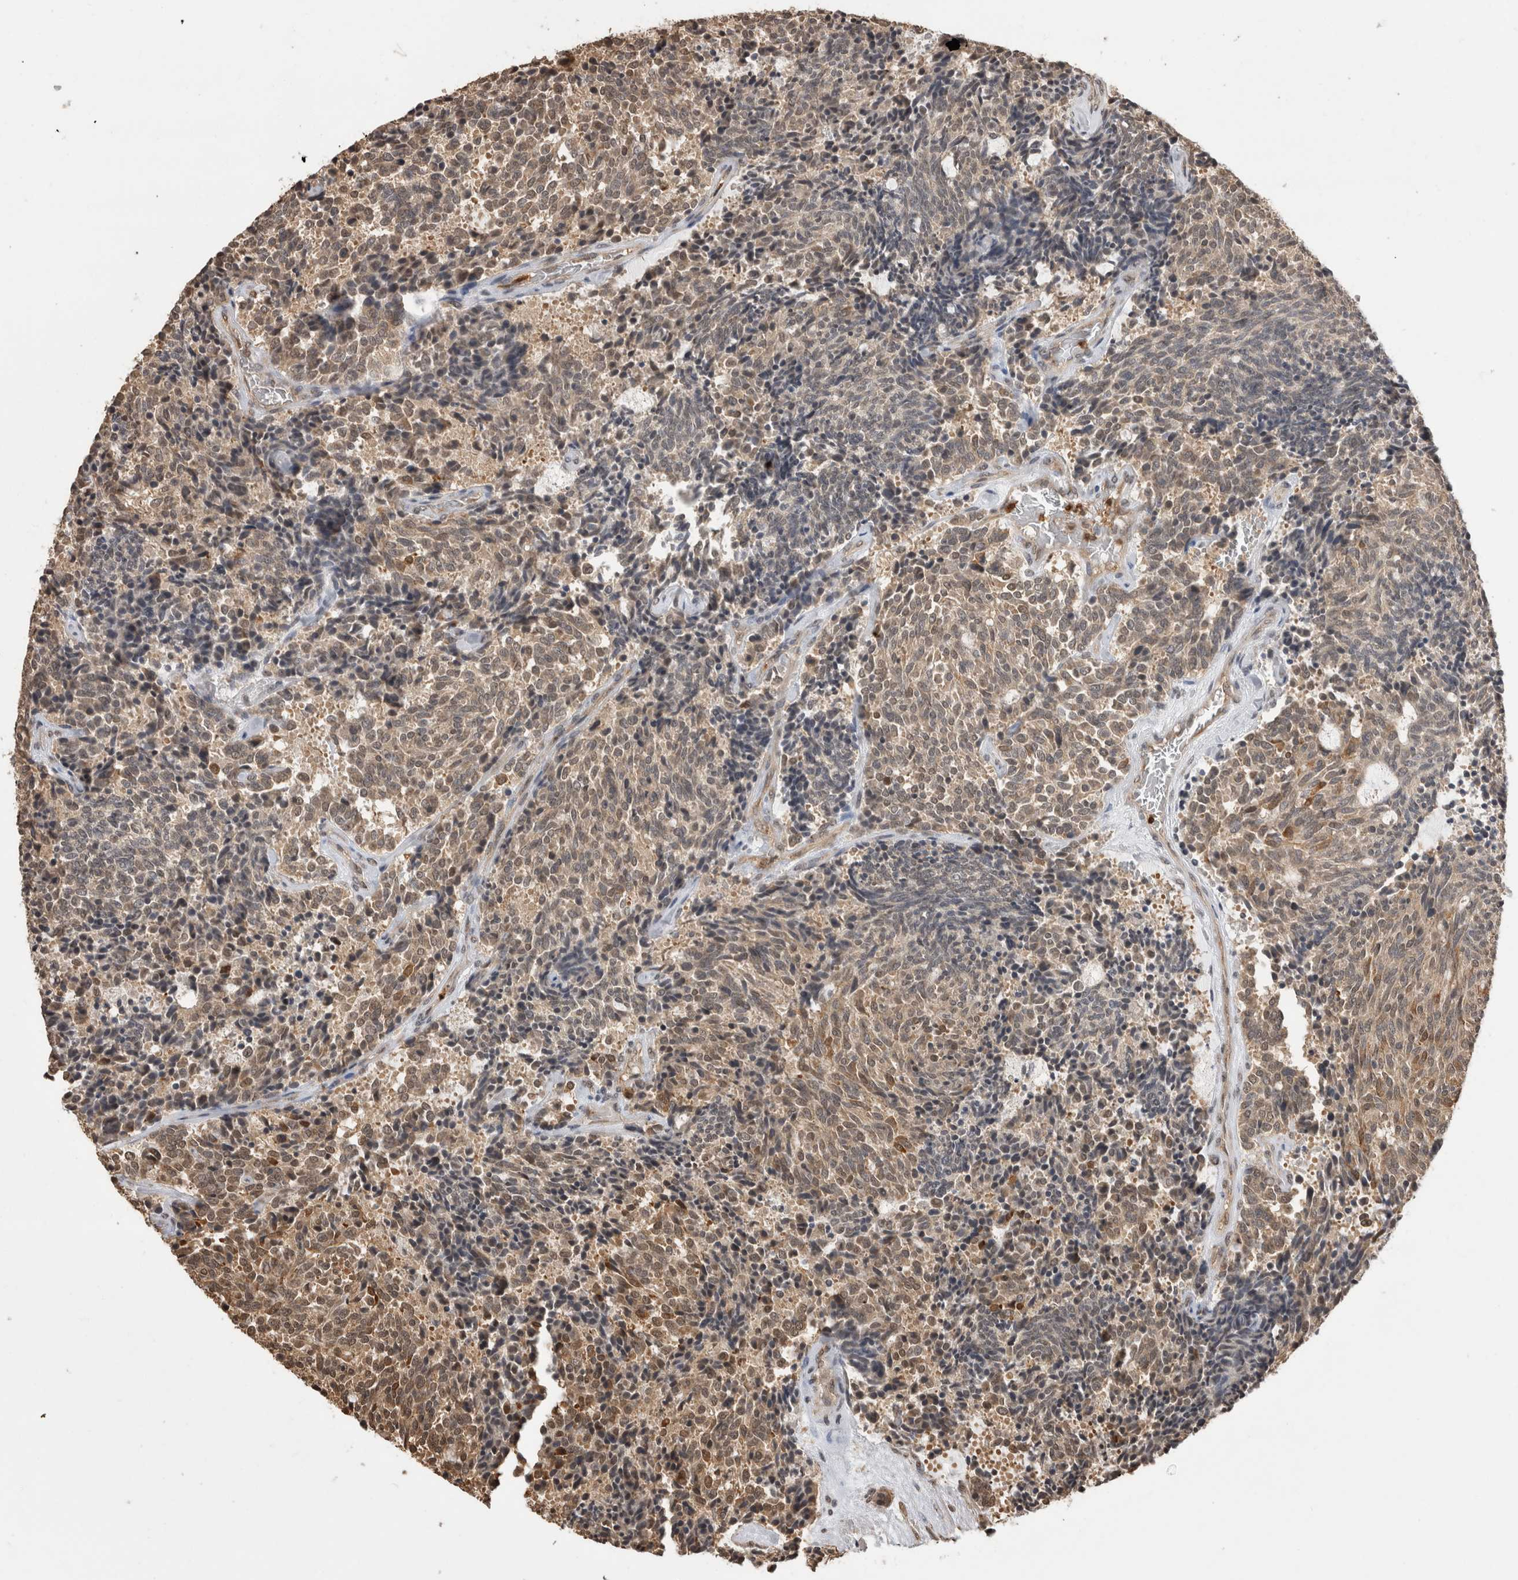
{"staining": {"intensity": "weak", "quantity": ">75%", "location": "cytoplasmic/membranous"}, "tissue": "carcinoid", "cell_type": "Tumor cells", "image_type": "cancer", "snomed": [{"axis": "morphology", "description": "Carcinoid, malignant, NOS"}, {"axis": "topography", "description": "Pancreas"}], "caption": "Weak cytoplasmic/membranous protein expression is appreciated in about >75% of tumor cells in carcinoid. The staining was performed using DAB to visualize the protein expression in brown, while the nuclei were stained in blue with hematoxylin (Magnification: 20x).", "gene": "PAK4", "patient": {"sex": "female", "age": 54}}